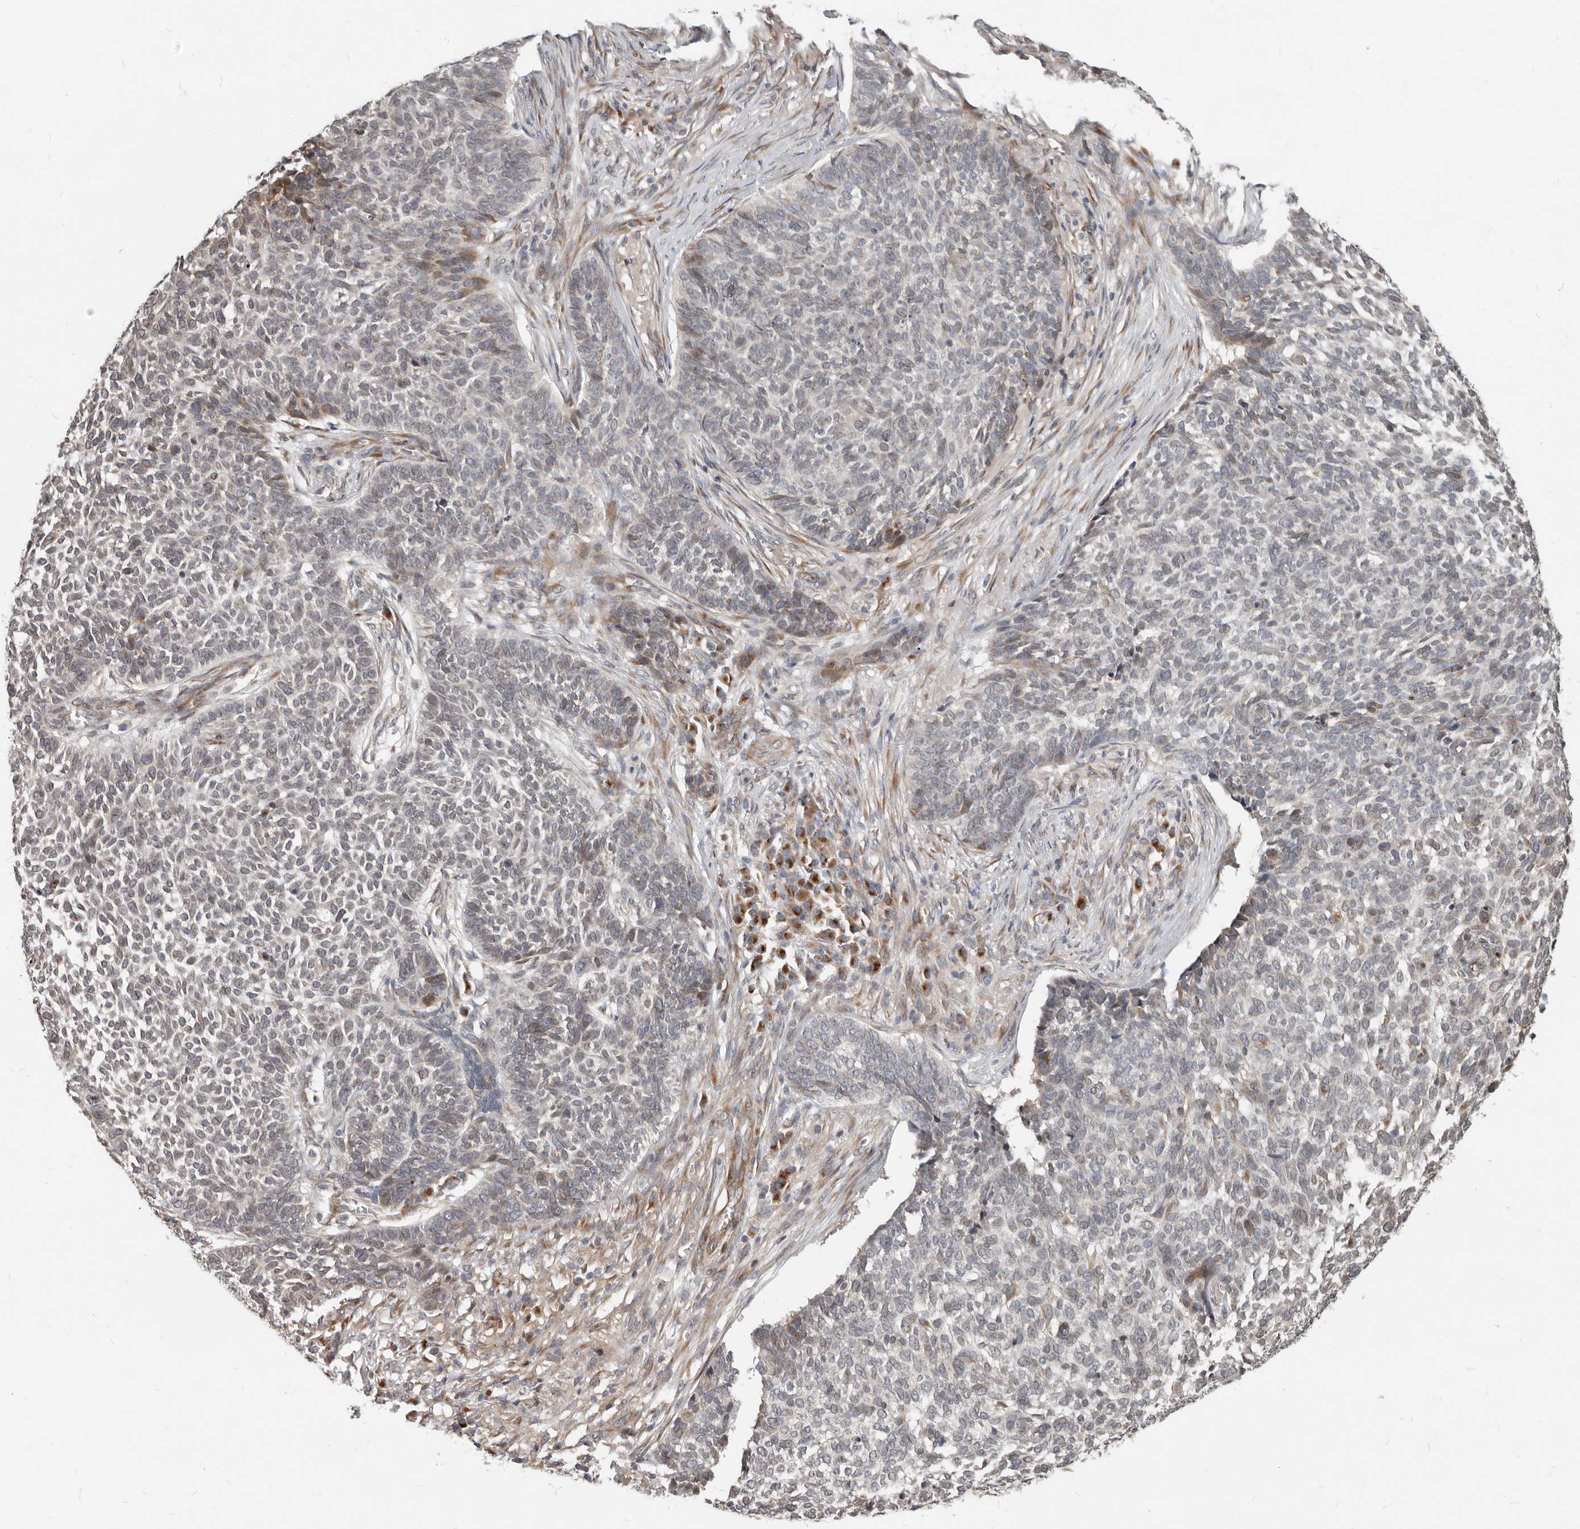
{"staining": {"intensity": "moderate", "quantity": "<25%", "location": "cytoplasmic/membranous"}, "tissue": "skin cancer", "cell_type": "Tumor cells", "image_type": "cancer", "snomed": [{"axis": "morphology", "description": "Basal cell carcinoma"}, {"axis": "topography", "description": "Skin"}], "caption": "Basal cell carcinoma (skin) stained with a brown dye displays moderate cytoplasmic/membranous positive positivity in about <25% of tumor cells.", "gene": "NPY4R", "patient": {"sex": "male", "age": 85}}